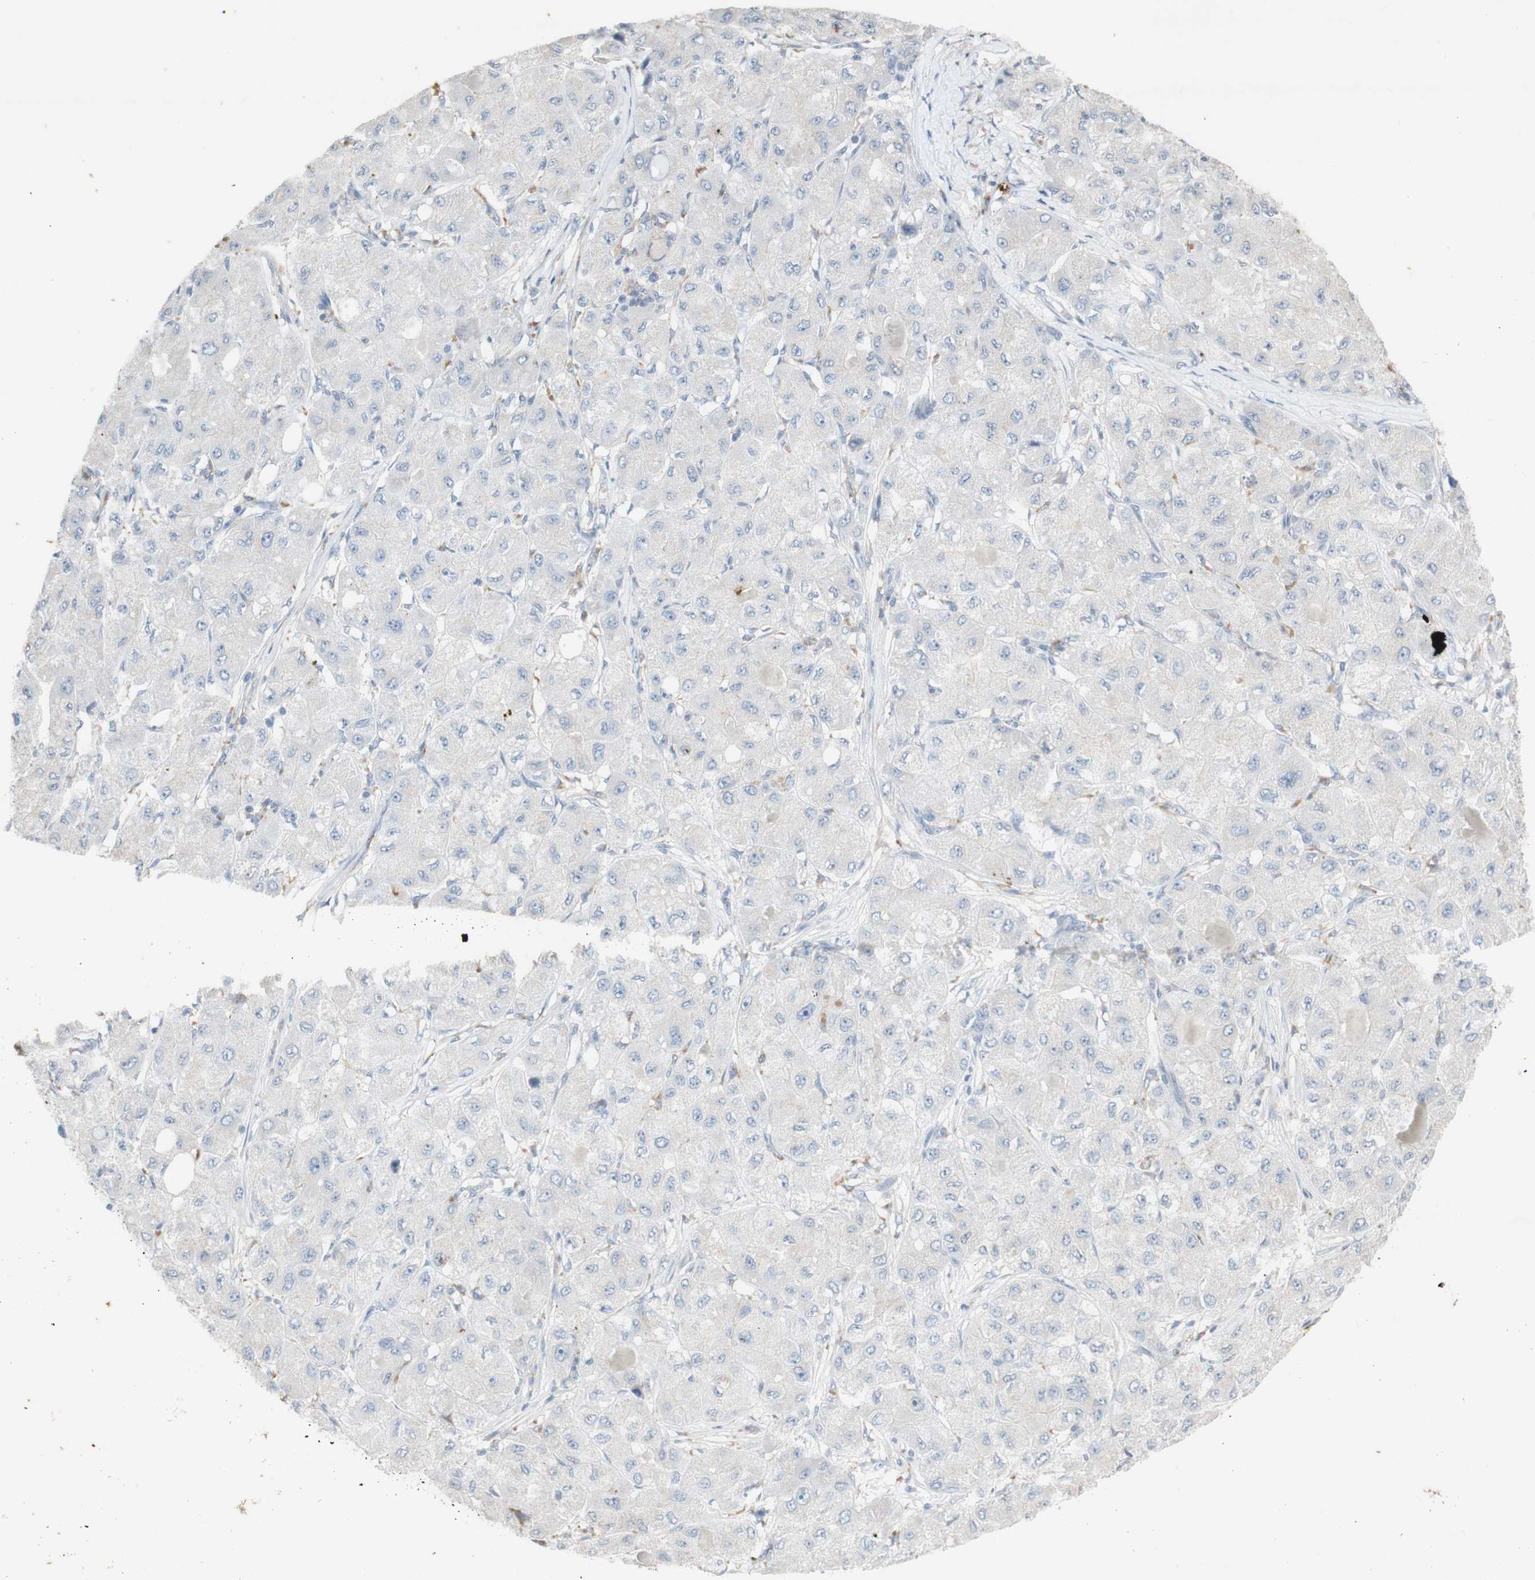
{"staining": {"intensity": "negative", "quantity": "none", "location": "none"}, "tissue": "liver cancer", "cell_type": "Tumor cells", "image_type": "cancer", "snomed": [{"axis": "morphology", "description": "Carcinoma, Hepatocellular, NOS"}, {"axis": "topography", "description": "Liver"}], "caption": "Tumor cells show no significant staining in liver cancer. Nuclei are stained in blue.", "gene": "ATP6V1B1", "patient": {"sex": "male", "age": 80}}